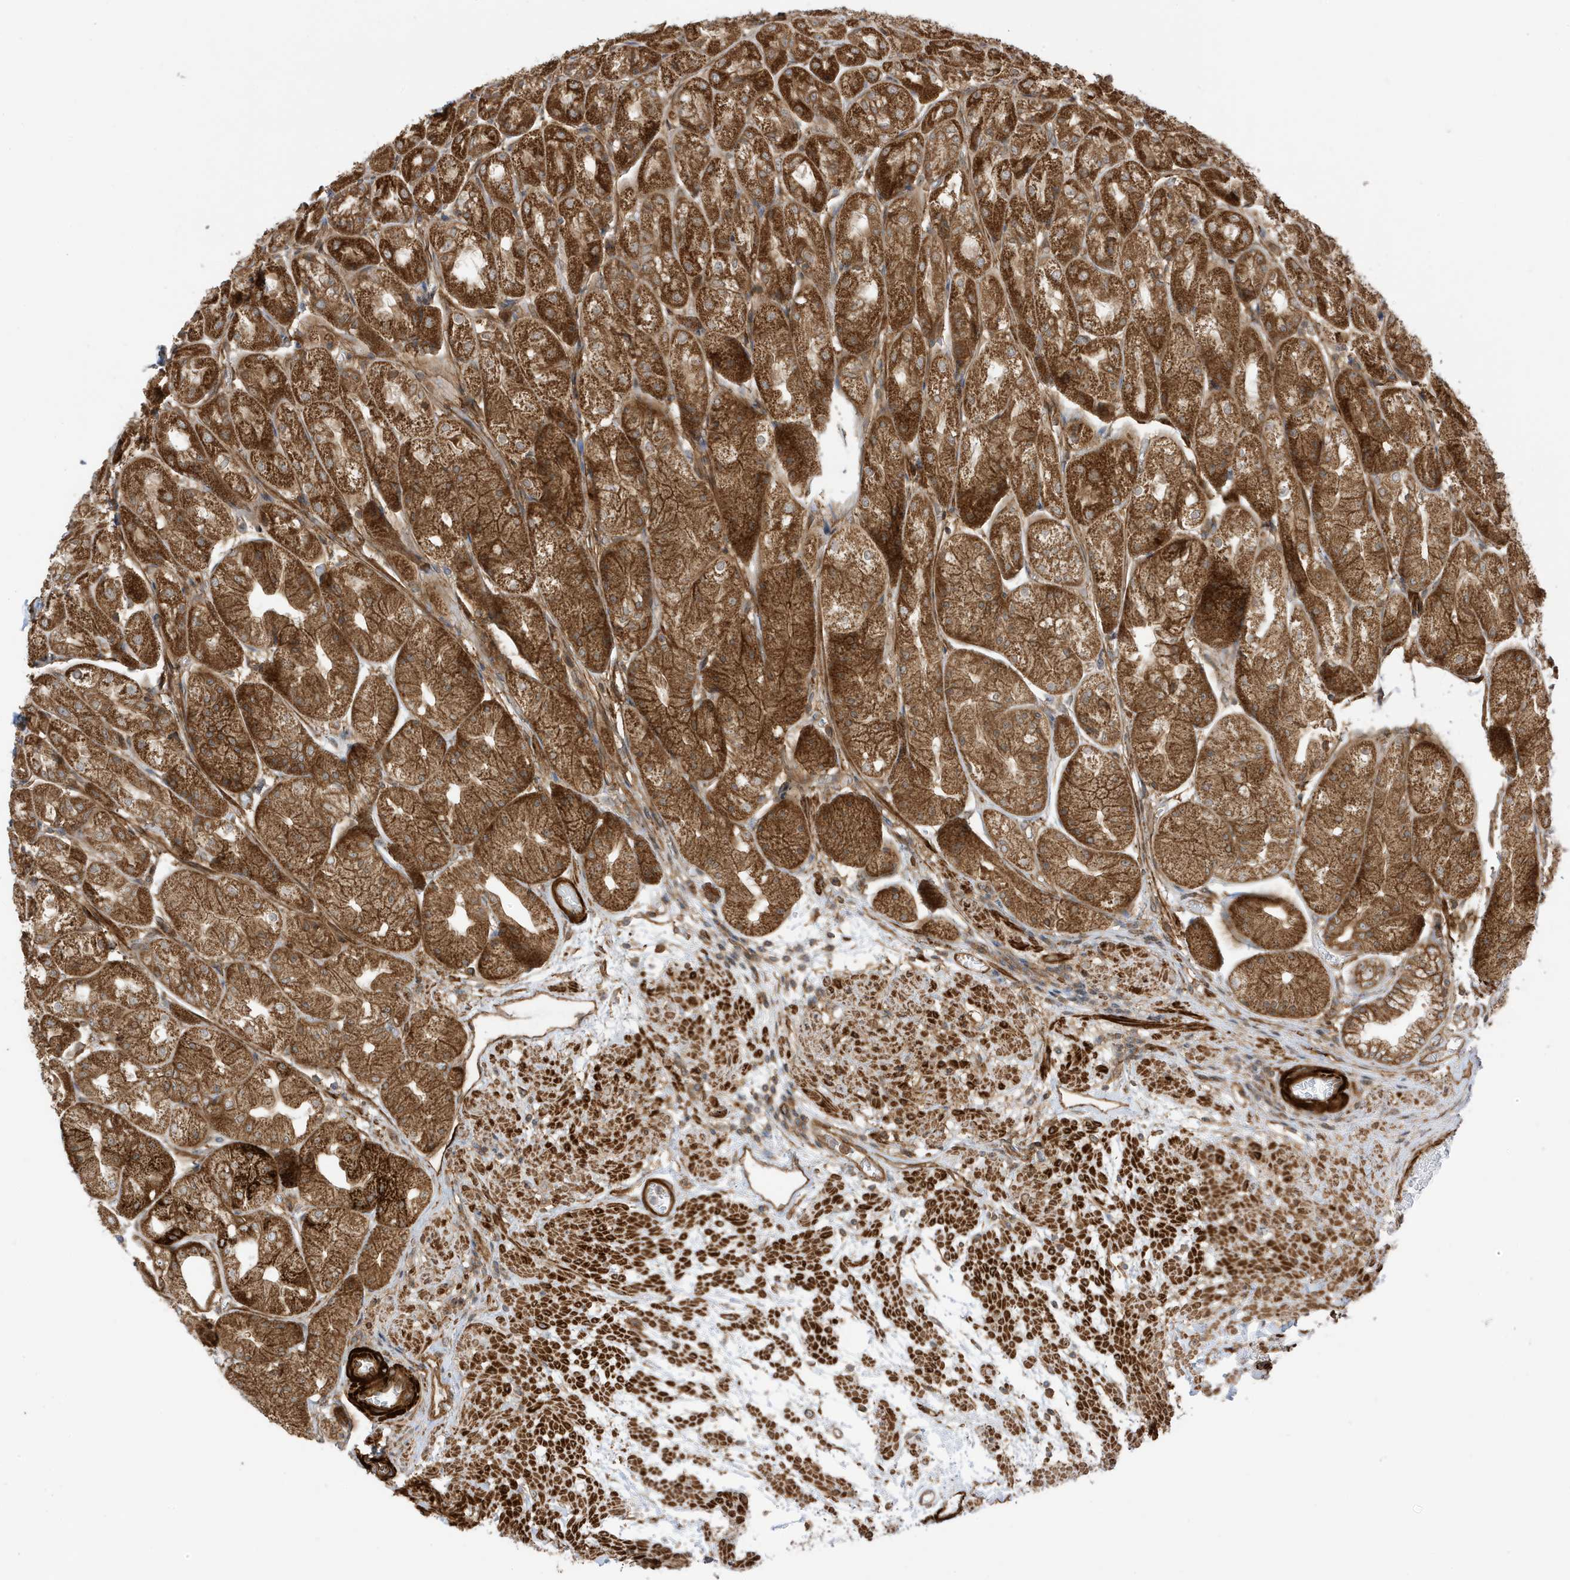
{"staining": {"intensity": "strong", "quantity": ">75%", "location": "cytoplasmic/membranous"}, "tissue": "stomach", "cell_type": "Glandular cells", "image_type": "normal", "snomed": [{"axis": "morphology", "description": "Normal tissue, NOS"}, {"axis": "topography", "description": "Stomach, upper"}], "caption": "Immunohistochemistry image of benign human stomach stained for a protein (brown), which shows high levels of strong cytoplasmic/membranous staining in about >75% of glandular cells.", "gene": "CDC42EP3", "patient": {"sex": "male", "age": 72}}